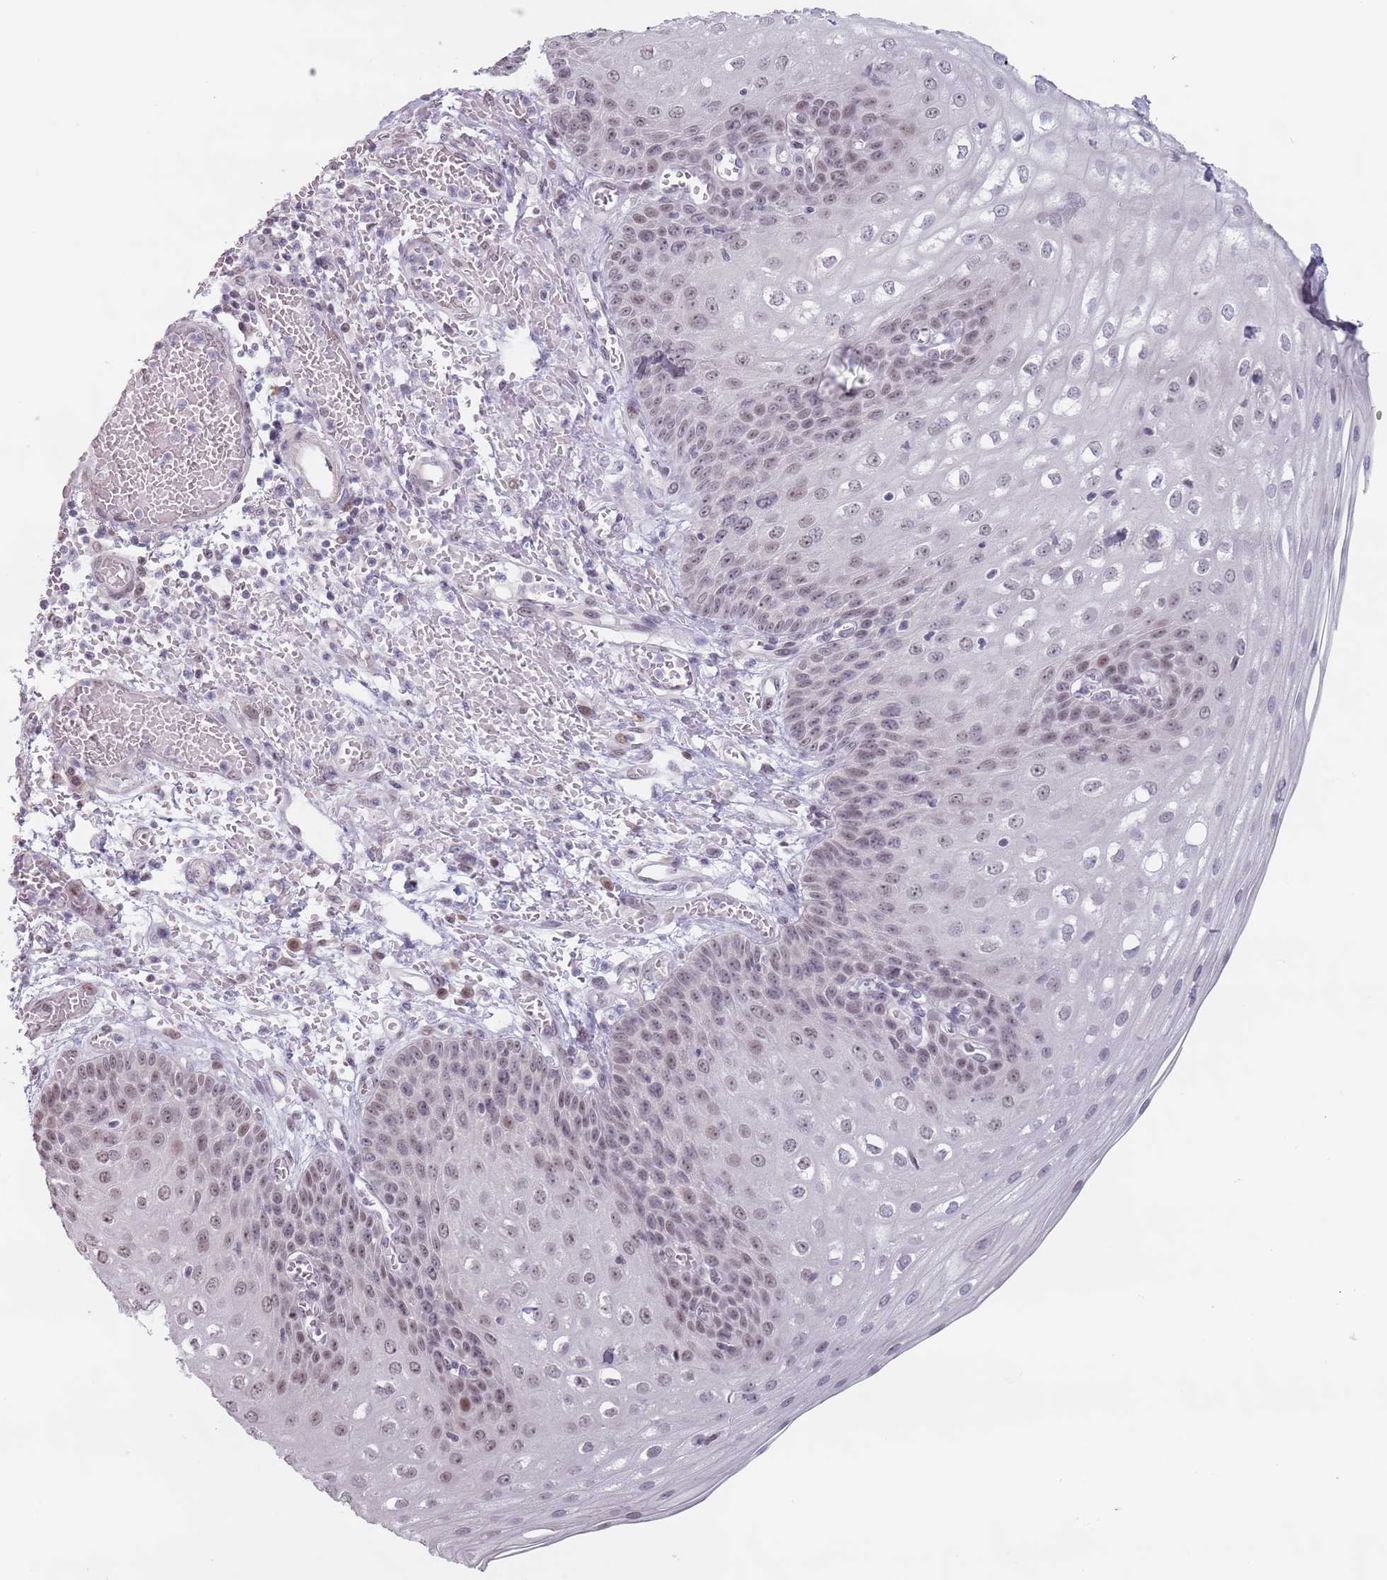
{"staining": {"intensity": "weak", "quantity": ">75%", "location": "nuclear"}, "tissue": "esophagus", "cell_type": "Squamous epithelial cells", "image_type": "normal", "snomed": [{"axis": "morphology", "description": "Normal tissue, NOS"}, {"axis": "topography", "description": "Esophagus"}], "caption": "This is a histology image of IHC staining of benign esophagus, which shows weak expression in the nuclear of squamous epithelial cells.", "gene": "PTCHD1", "patient": {"sex": "male", "age": 81}}